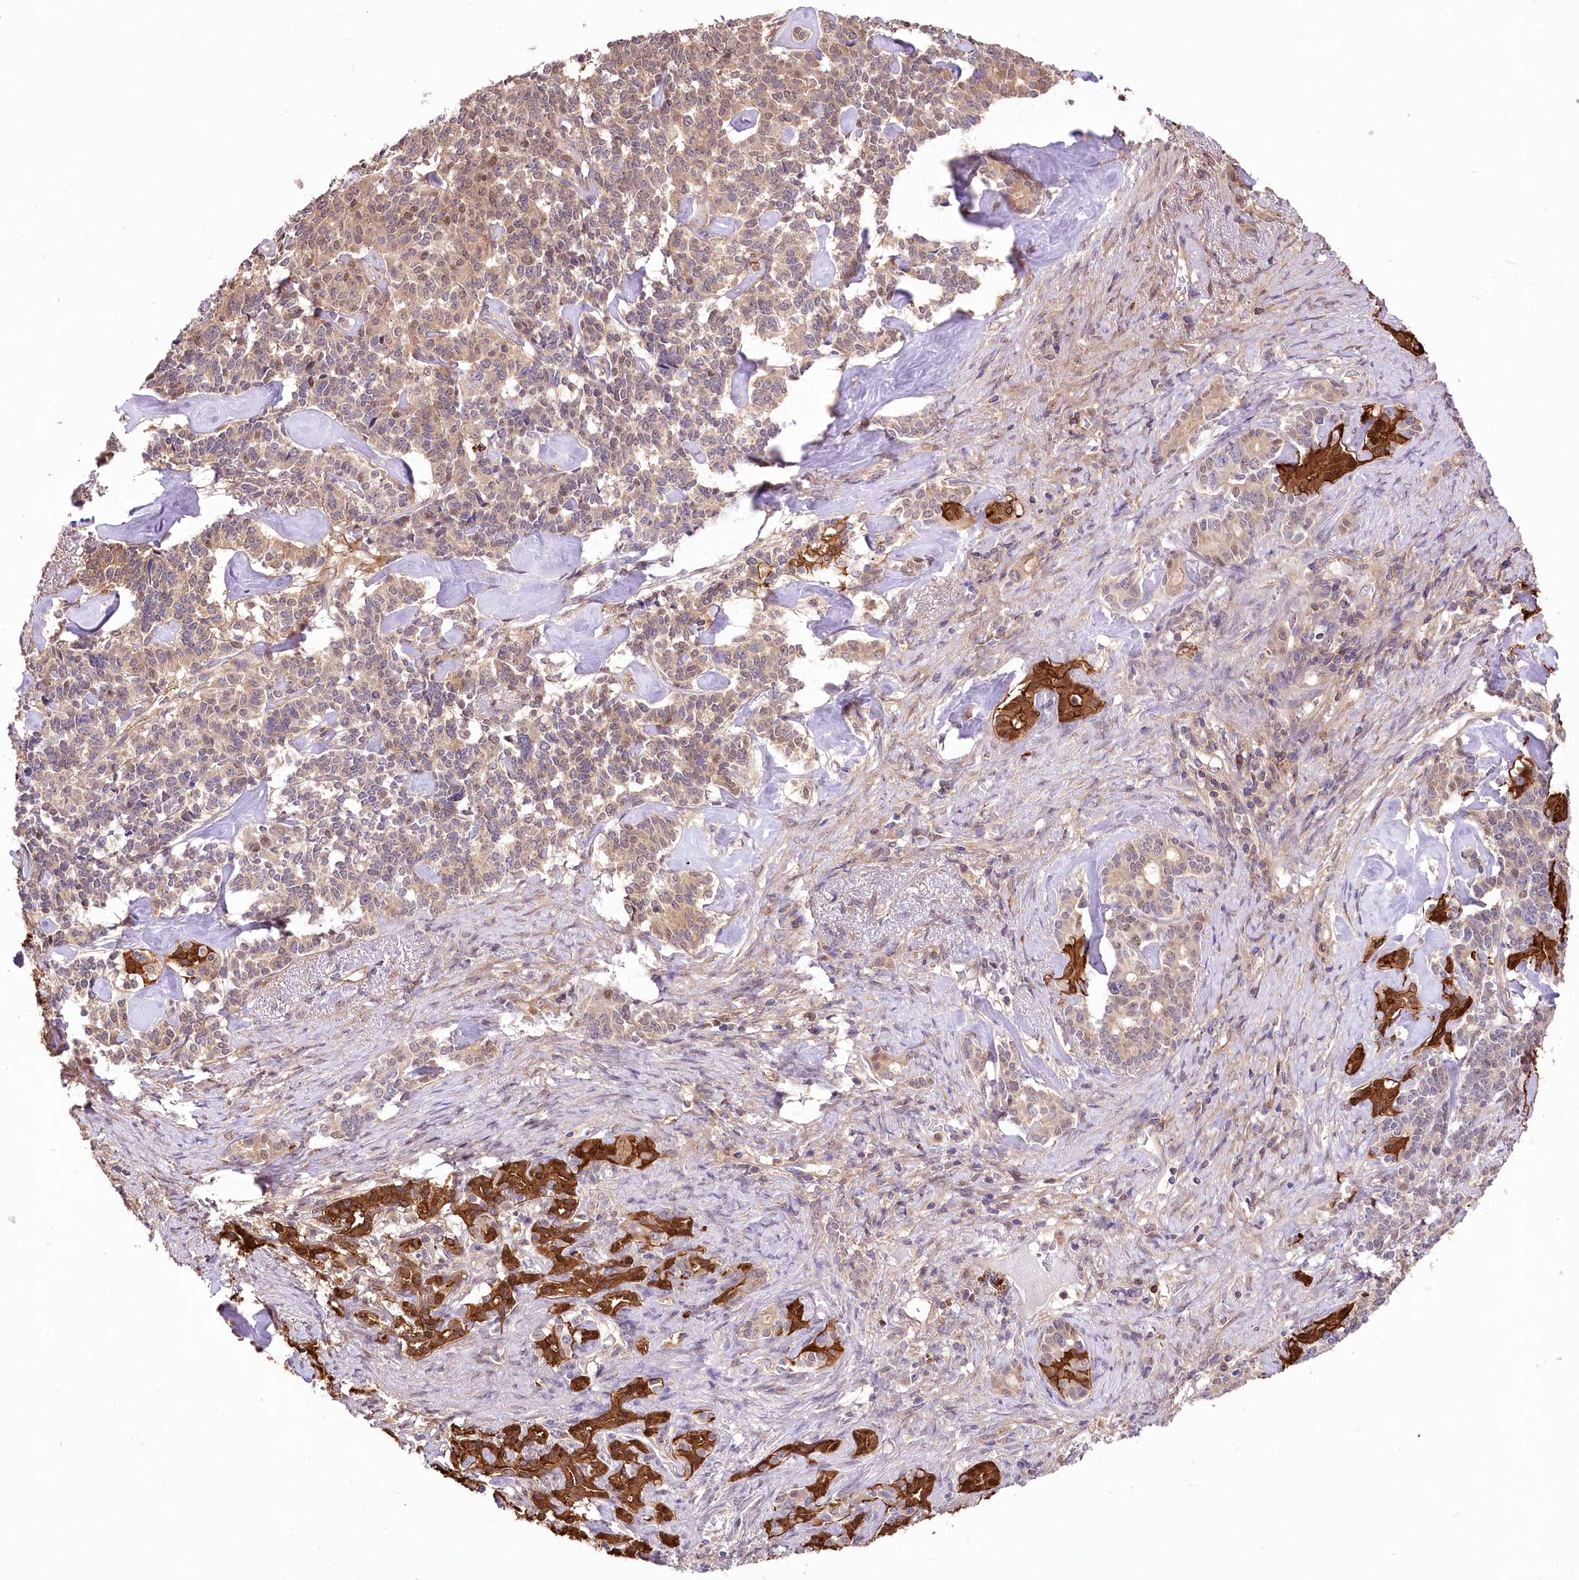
{"staining": {"intensity": "weak", "quantity": "25%-75%", "location": "cytoplasmic/membranous,nuclear"}, "tissue": "pancreatic cancer", "cell_type": "Tumor cells", "image_type": "cancer", "snomed": [{"axis": "morphology", "description": "Adenocarcinoma, NOS"}, {"axis": "topography", "description": "Pancreas"}], "caption": "The micrograph shows immunohistochemical staining of pancreatic cancer. There is weak cytoplasmic/membranous and nuclear staining is identified in about 25%-75% of tumor cells.", "gene": "UGP2", "patient": {"sex": "female", "age": 74}}